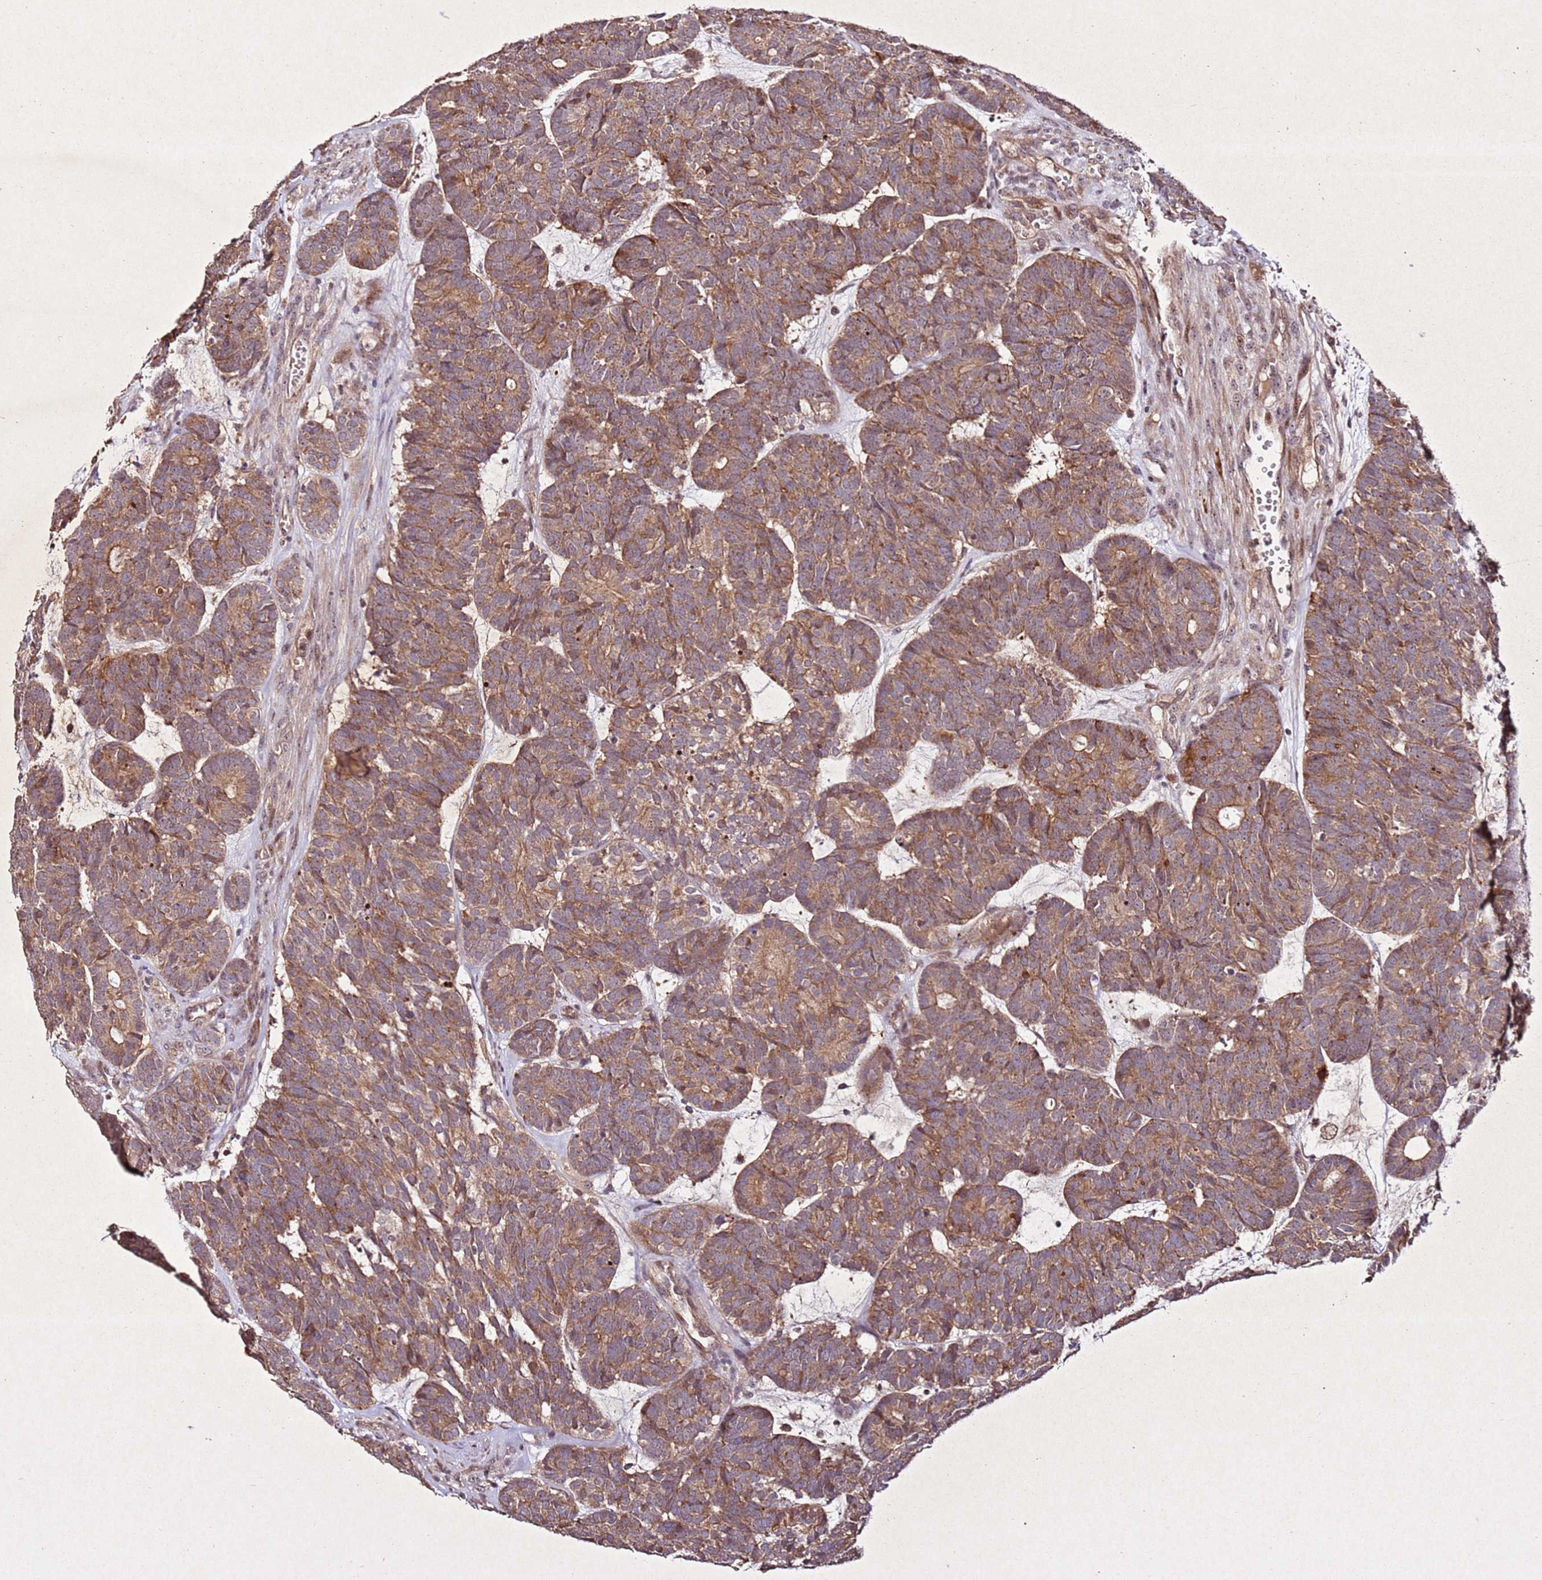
{"staining": {"intensity": "moderate", "quantity": ">75%", "location": "cytoplasmic/membranous"}, "tissue": "head and neck cancer", "cell_type": "Tumor cells", "image_type": "cancer", "snomed": [{"axis": "morphology", "description": "Adenocarcinoma, NOS"}, {"axis": "topography", "description": "Head-Neck"}], "caption": "About >75% of tumor cells in human adenocarcinoma (head and neck) reveal moderate cytoplasmic/membranous protein staining as visualized by brown immunohistochemical staining.", "gene": "PTMA", "patient": {"sex": "female", "age": 81}}